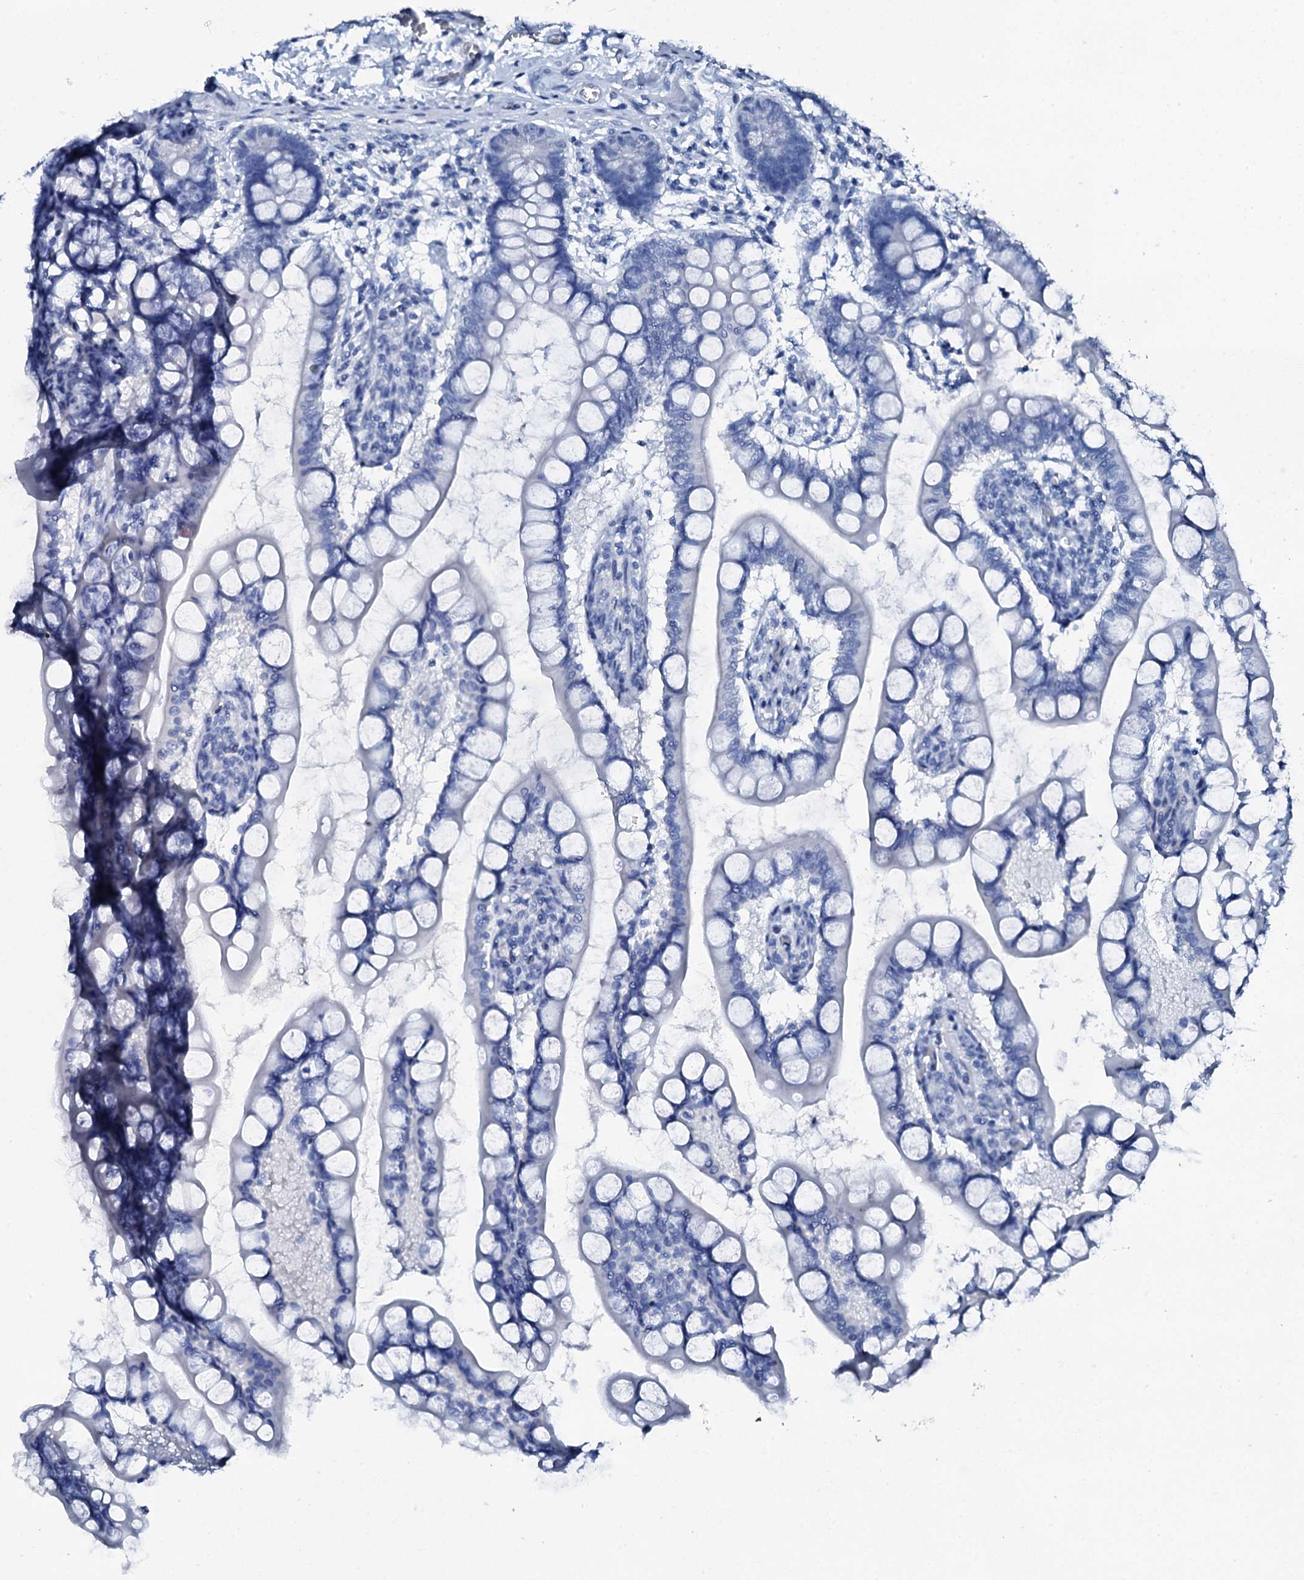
{"staining": {"intensity": "negative", "quantity": "none", "location": "none"}, "tissue": "small intestine", "cell_type": "Glandular cells", "image_type": "normal", "snomed": [{"axis": "morphology", "description": "Normal tissue, NOS"}, {"axis": "topography", "description": "Small intestine"}], "caption": "A photomicrograph of small intestine stained for a protein demonstrates no brown staining in glandular cells. (Stains: DAB (3,3'-diaminobenzidine) IHC with hematoxylin counter stain, Microscopy: brightfield microscopy at high magnification).", "gene": "PTH", "patient": {"sex": "male", "age": 52}}